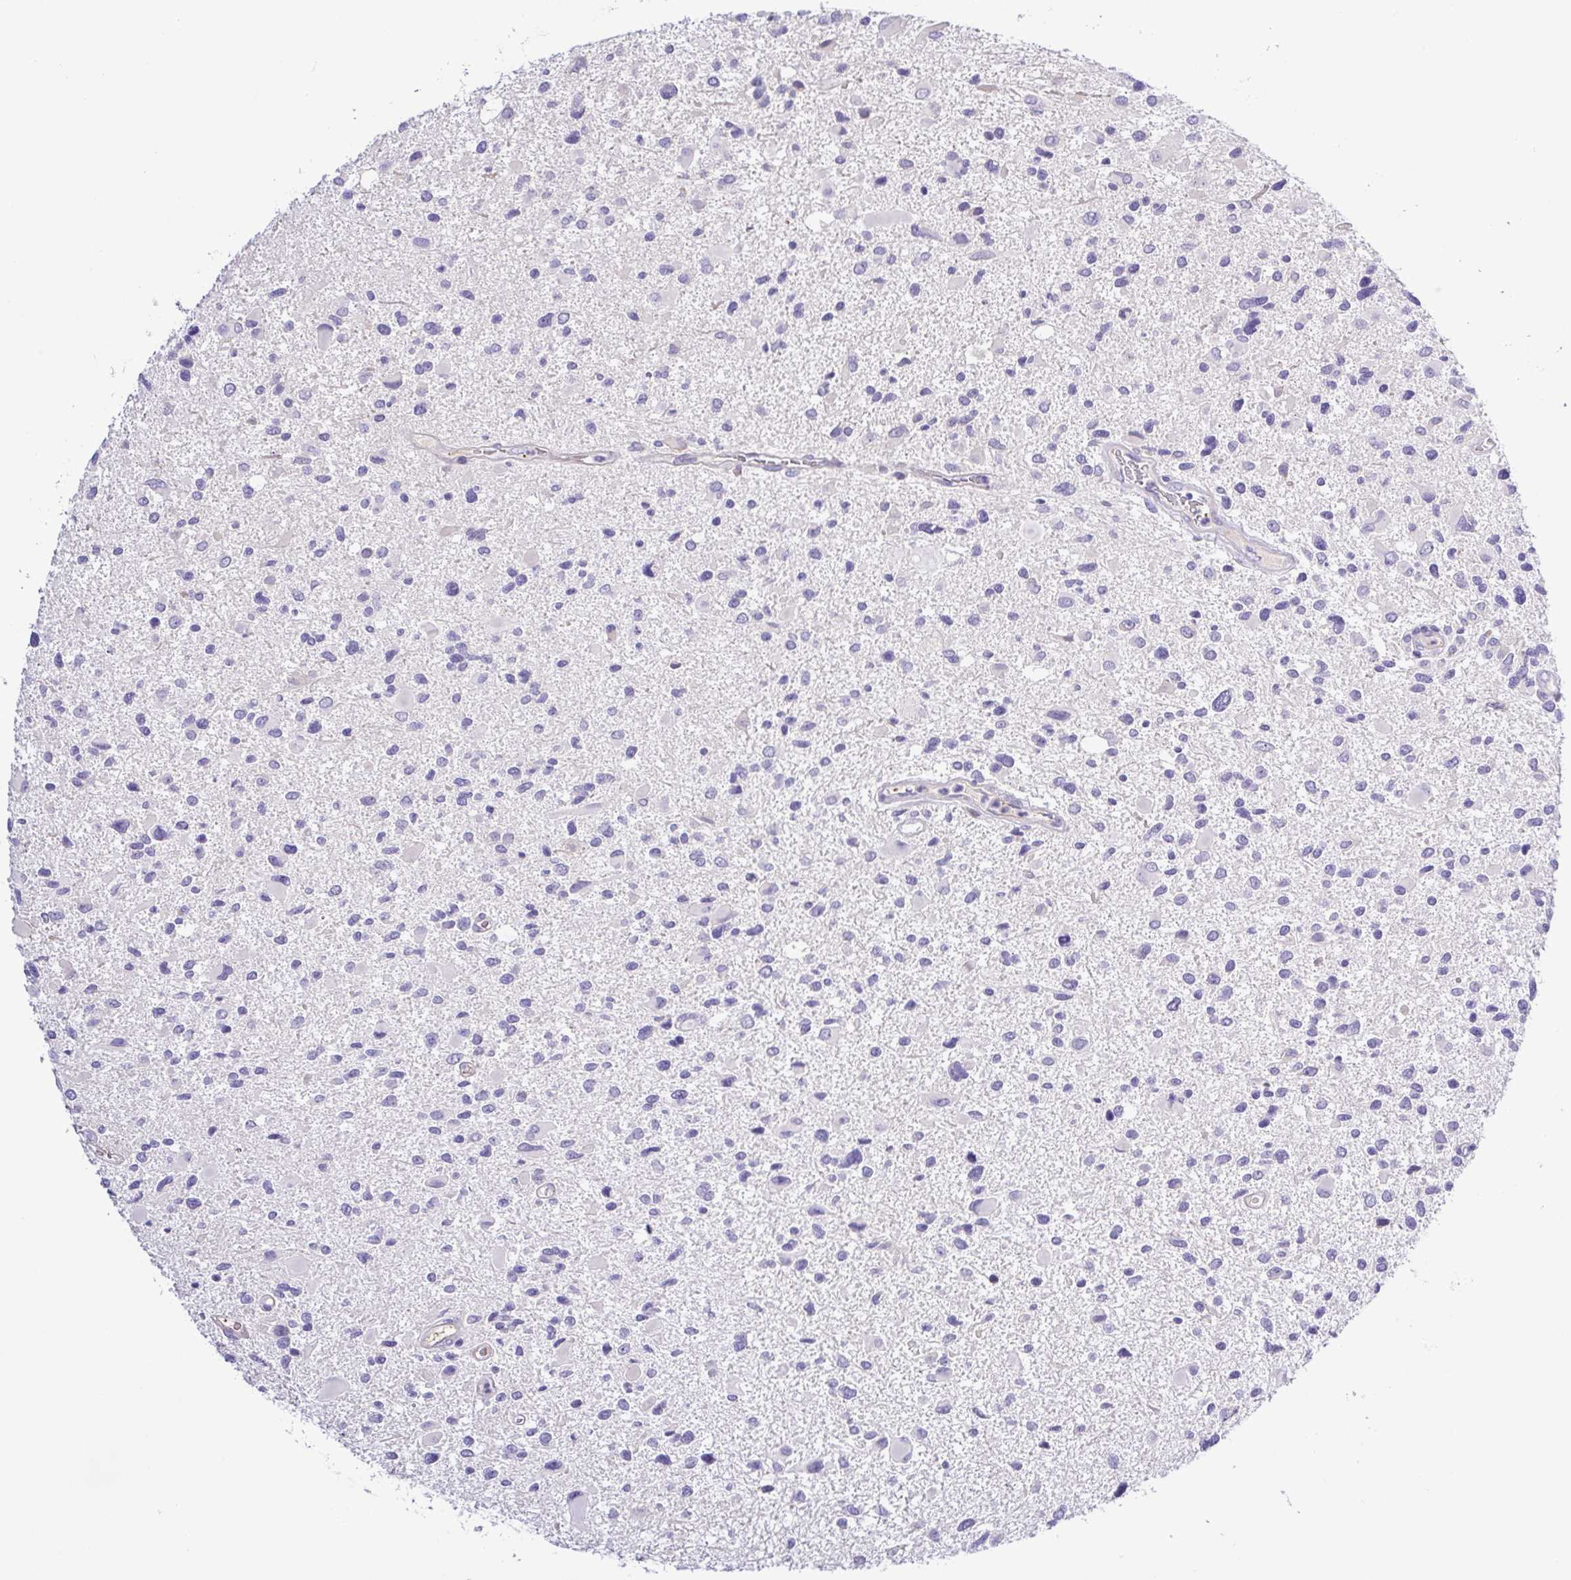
{"staining": {"intensity": "negative", "quantity": "none", "location": "none"}, "tissue": "glioma", "cell_type": "Tumor cells", "image_type": "cancer", "snomed": [{"axis": "morphology", "description": "Glioma, malignant, Low grade"}, {"axis": "topography", "description": "Brain"}], "caption": "The photomicrograph exhibits no significant positivity in tumor cells of glioma.", "gene": "GABBR2", "patient": {"sex": "female", "age": 32}}